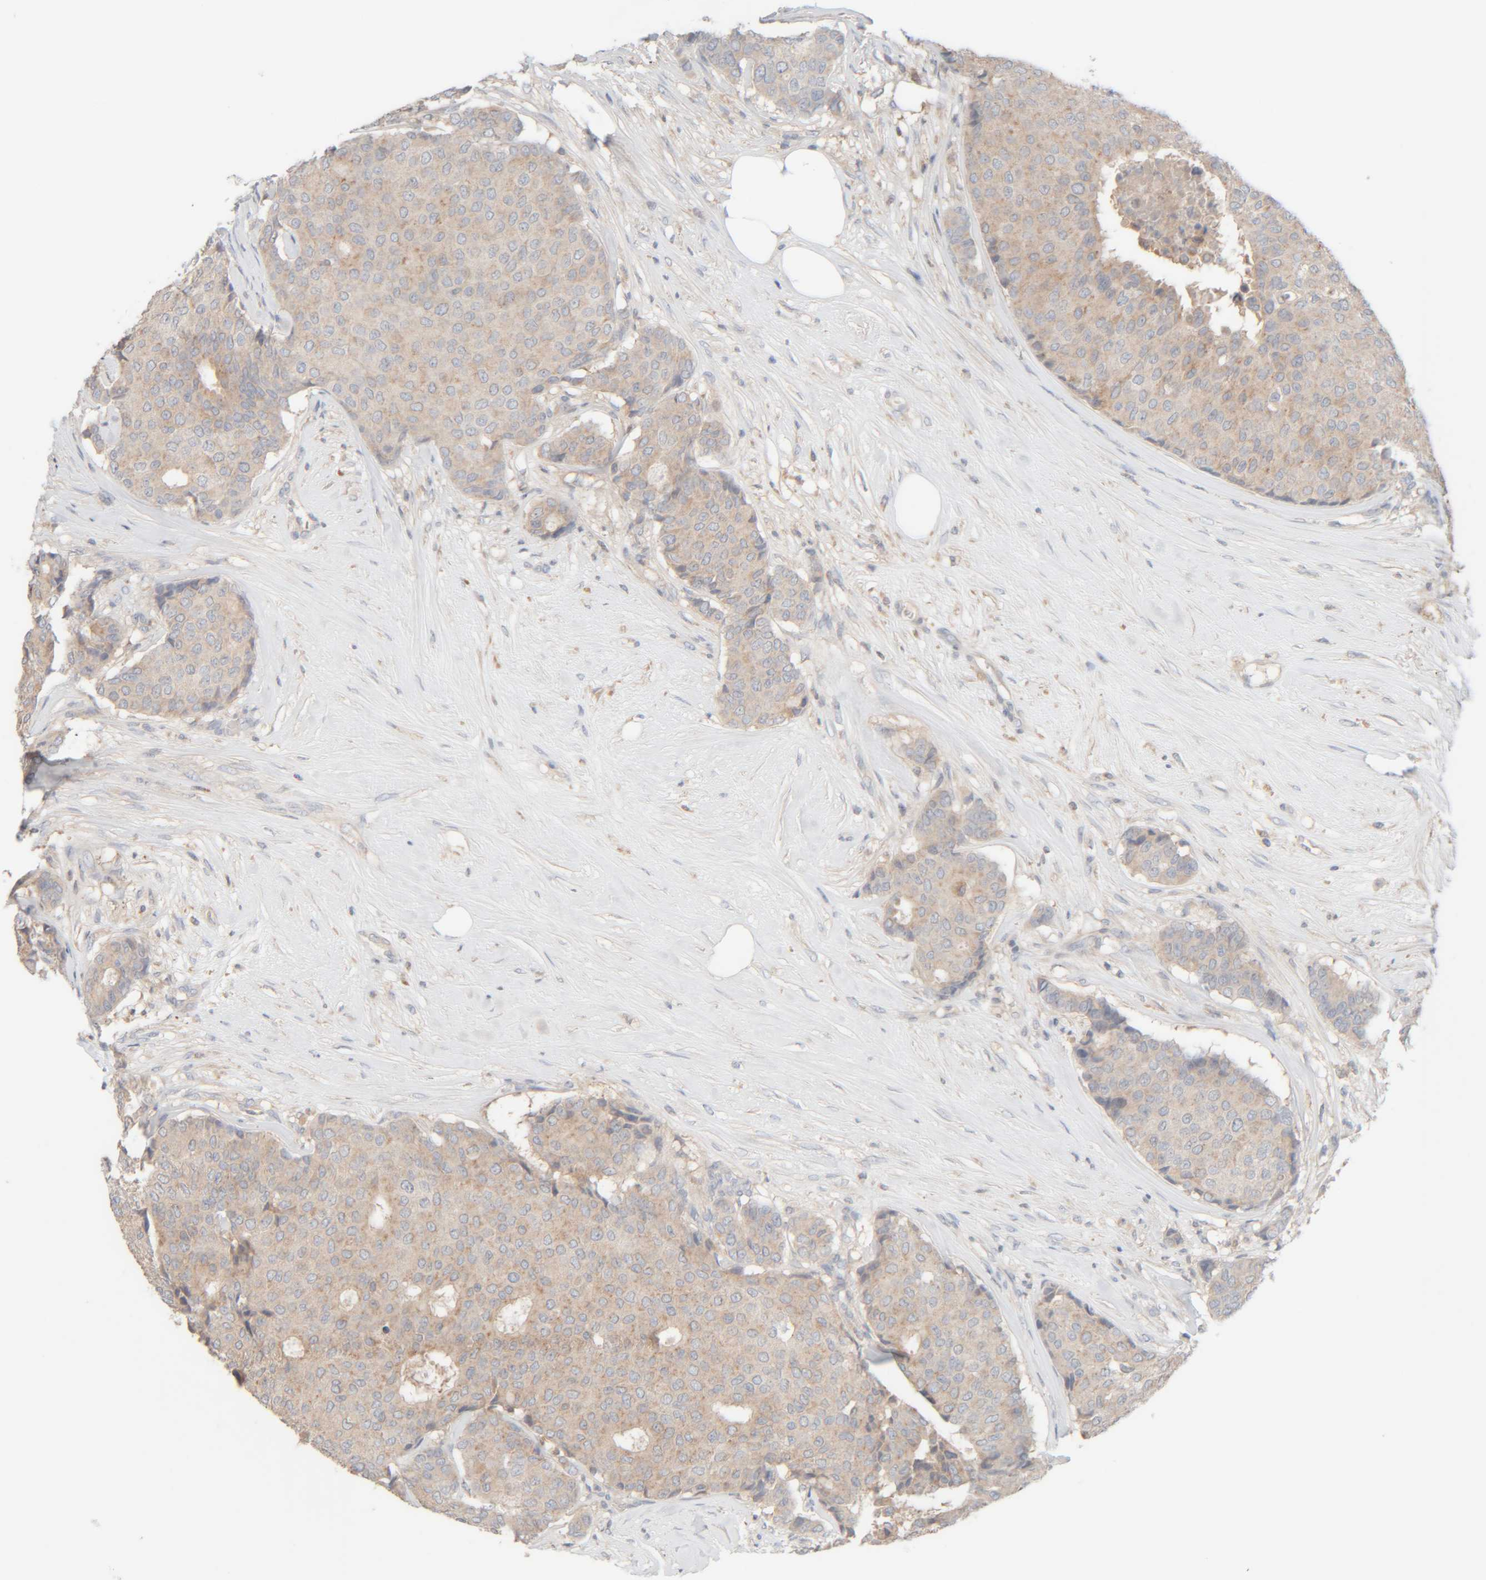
{"staining": {"intensity": "negative", "quantity": "none", "location": "none"}, "tissue": "breast cancer", "cell_type": "Tumor cells", "image_type": "cancer", "snomed": [{"axis": "morphology", "description": "Duct carcinoma"}, {"axis": "topography", "description": "Breast"}], "caption": "IHC of human breast cancer (infiltrating ductal carcinoma) demonstrates no staining in tumor cells. (DAB immunohistochemistry (IHC) visualized using brightfield microscopy, high magnification).", "gene": "TMEM192", "patient": {"sex": "female", "age": 75}}